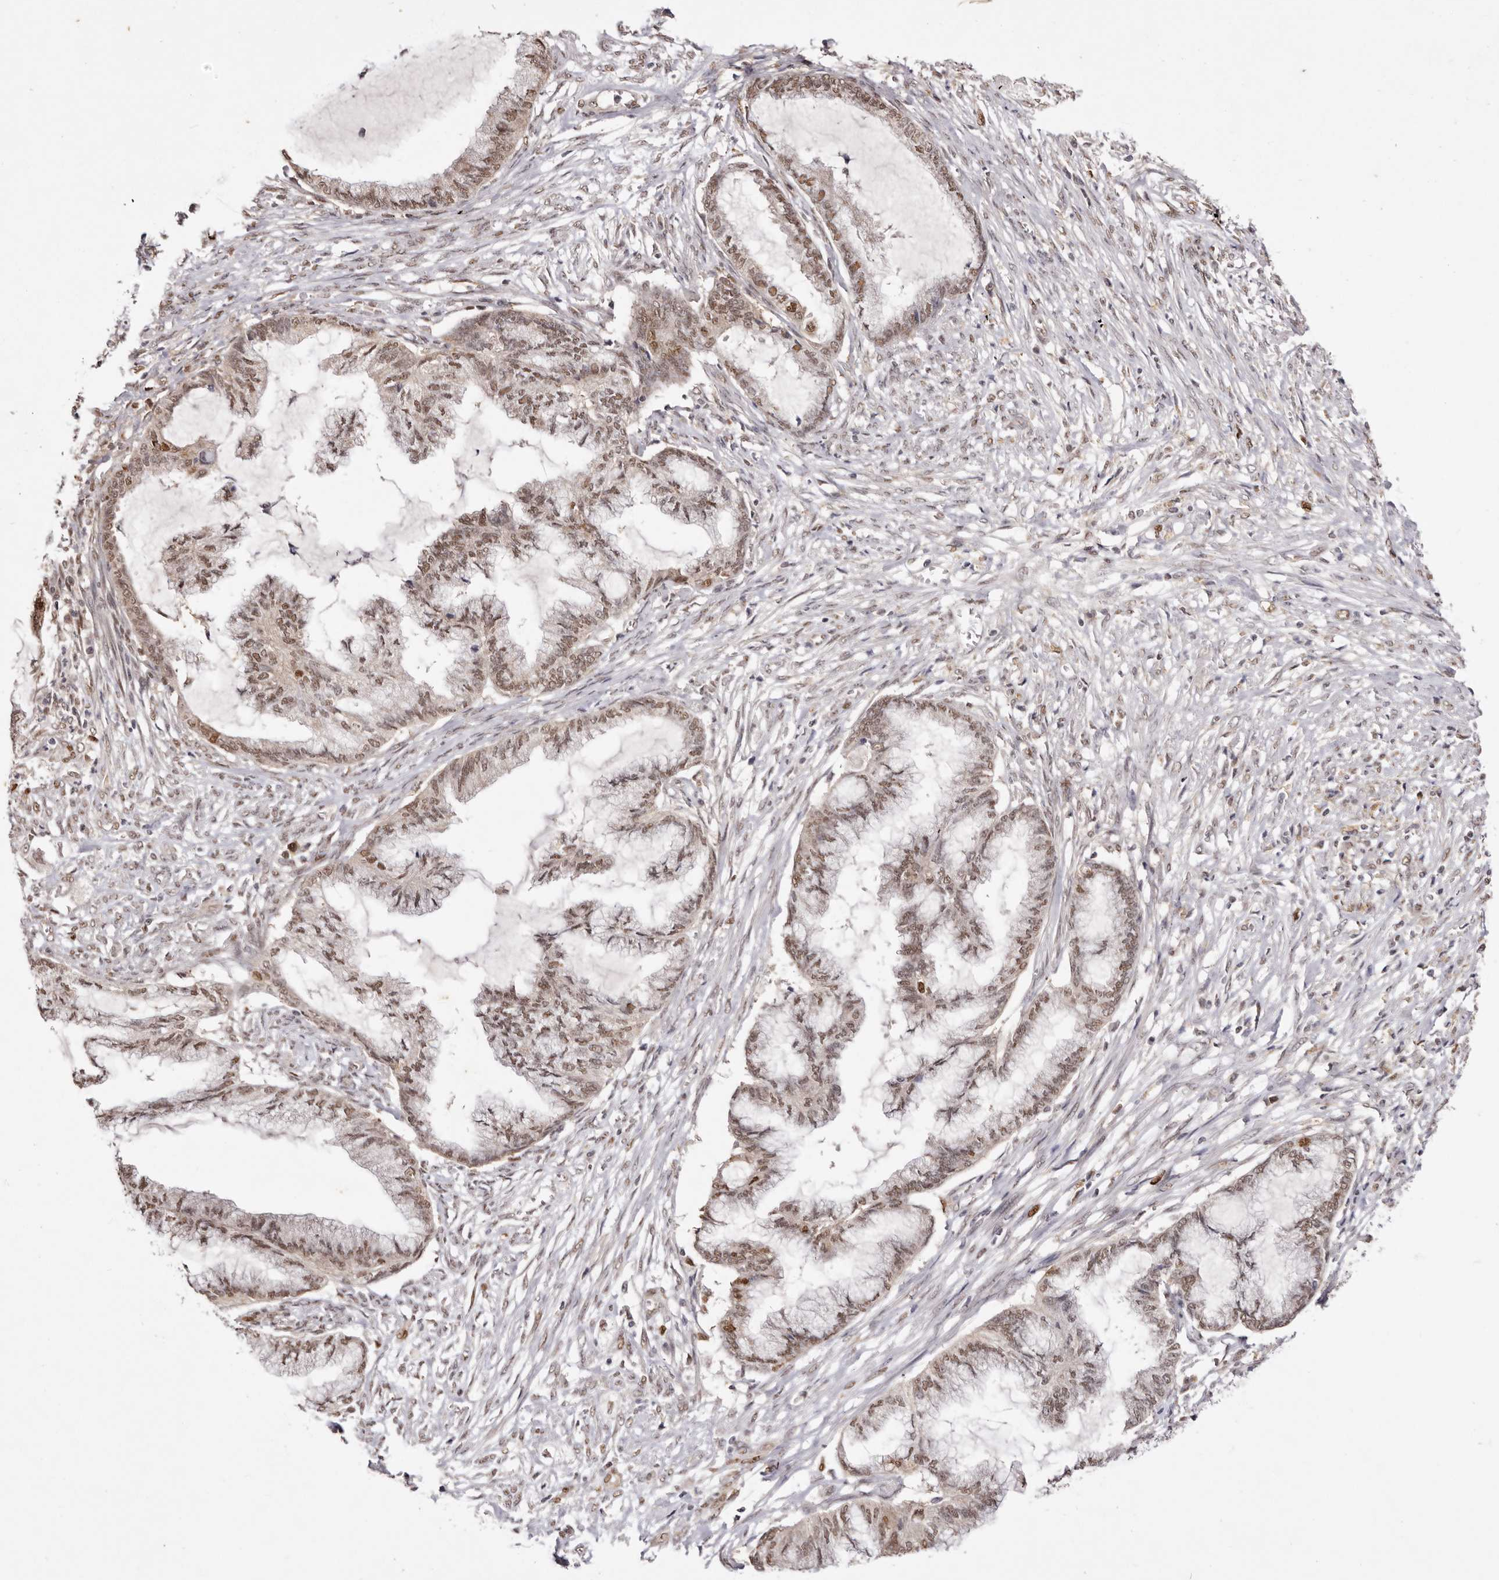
{"staining": {"intensity": "moderate", "quantity": ">75%", "location": "nuclear"}, "tissue": "endometrial cancer", "cell_type": "Tumor cells", "image_type": "cancer", "snomed": [{"axis": "morphology", "description": "Adenocarcinoma, NOS"}, {"axis": "topography", "description": "Endometrium"}], "caption": "Protein staining of endometrial cancer tissue demonstrates moderate nuclear staining in about >75% of tumor cells.", "gene": "NOTCH1", "patient": {"sex": "female", "age": 86}}